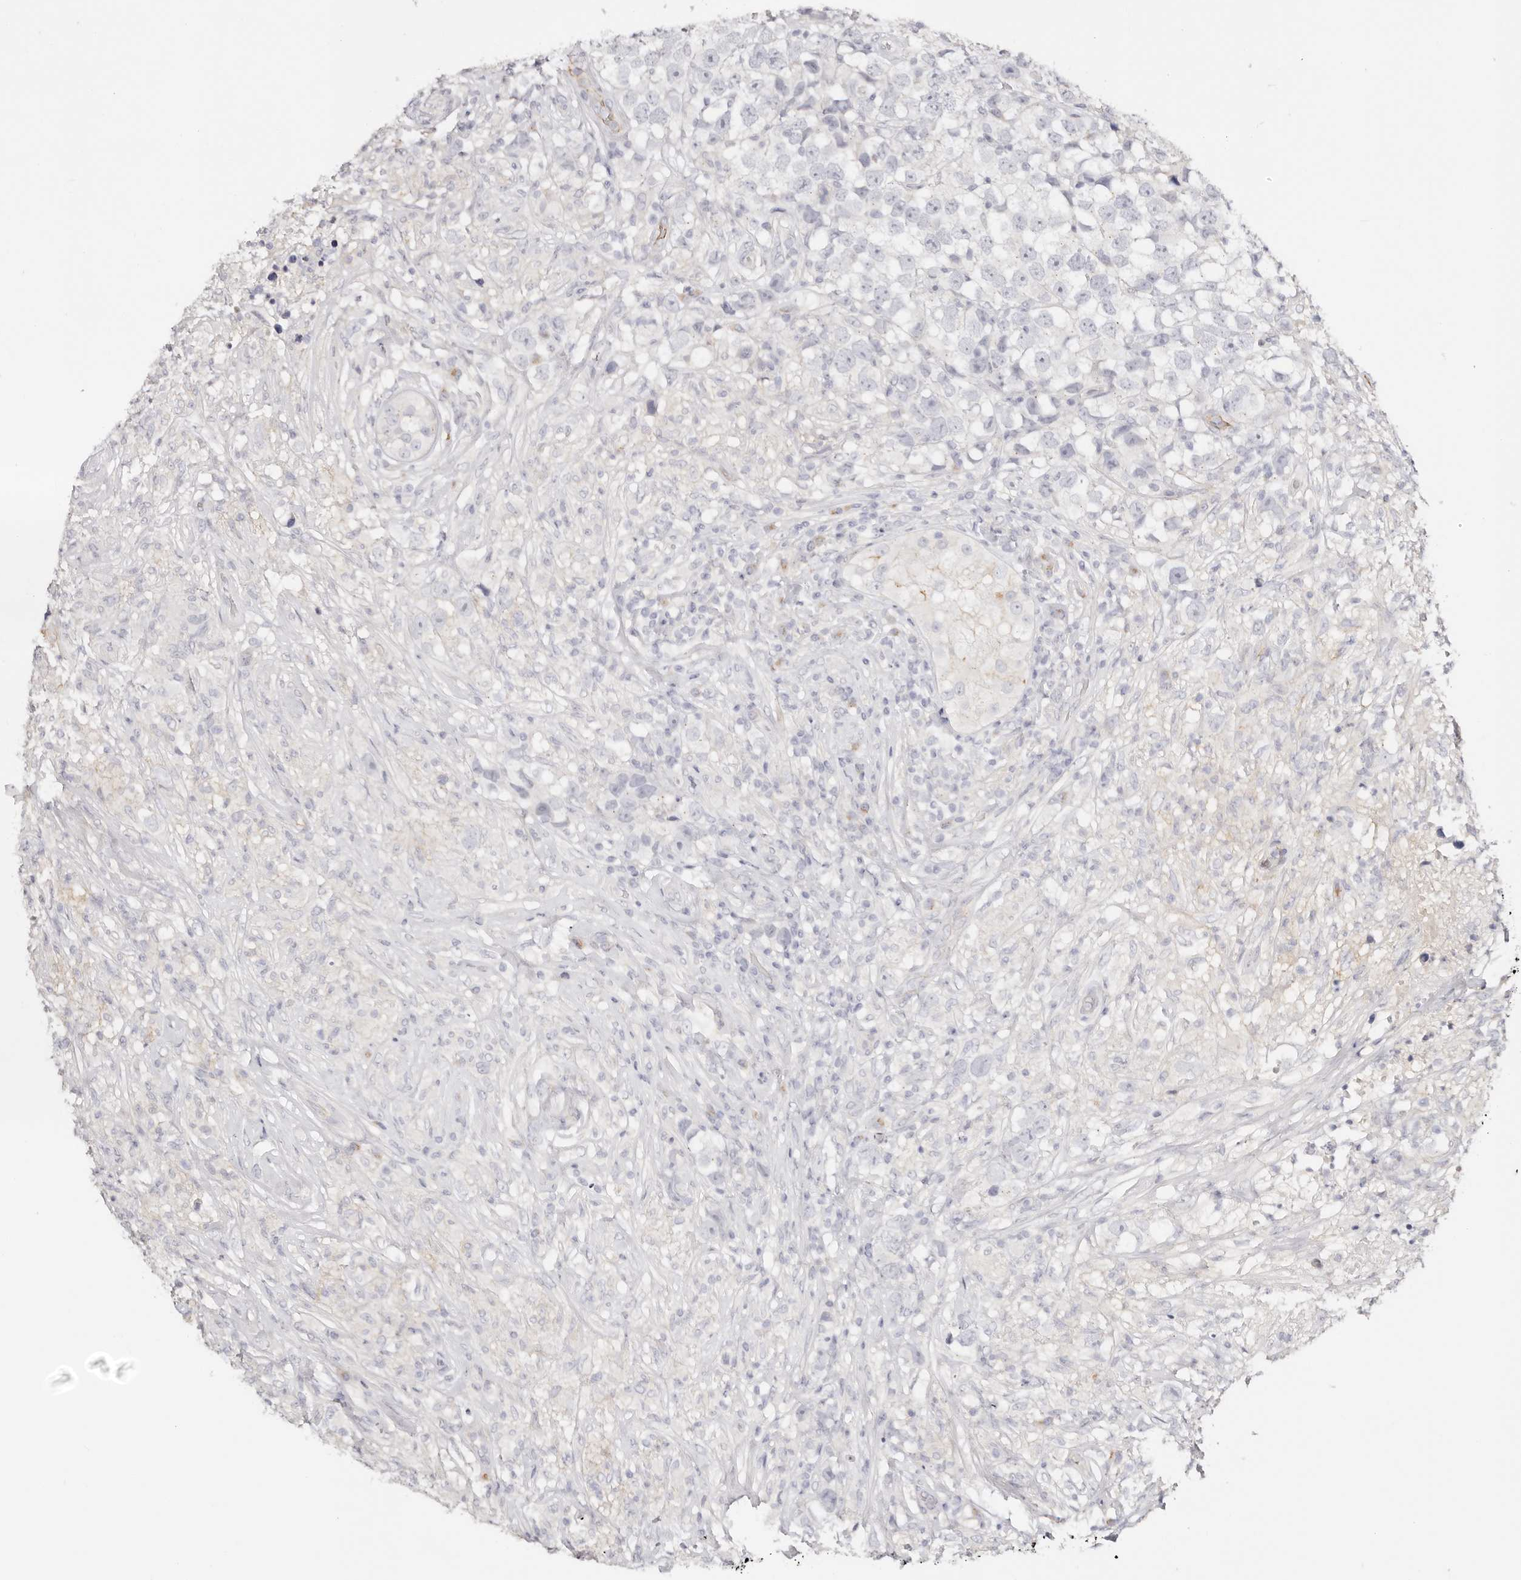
{"staining": {"intensity": "negative", "quantity": "none", "location": "none"}, "tissue": "testis cancer", "cell_type": "Tumor cells", "image_type": "cancer", "snomed": [{"axis": "morphology", "description": "Seminoma, NOS"}, {"axis": "topography", "description": "Testis"}], "caption": "Immunohistochemistry (IHC) of testis cancer (seminoma) demonstrates no positivity in tumor cells.", "gene": "DNASE1", "patient": {"sex": "male", "age": 49}}